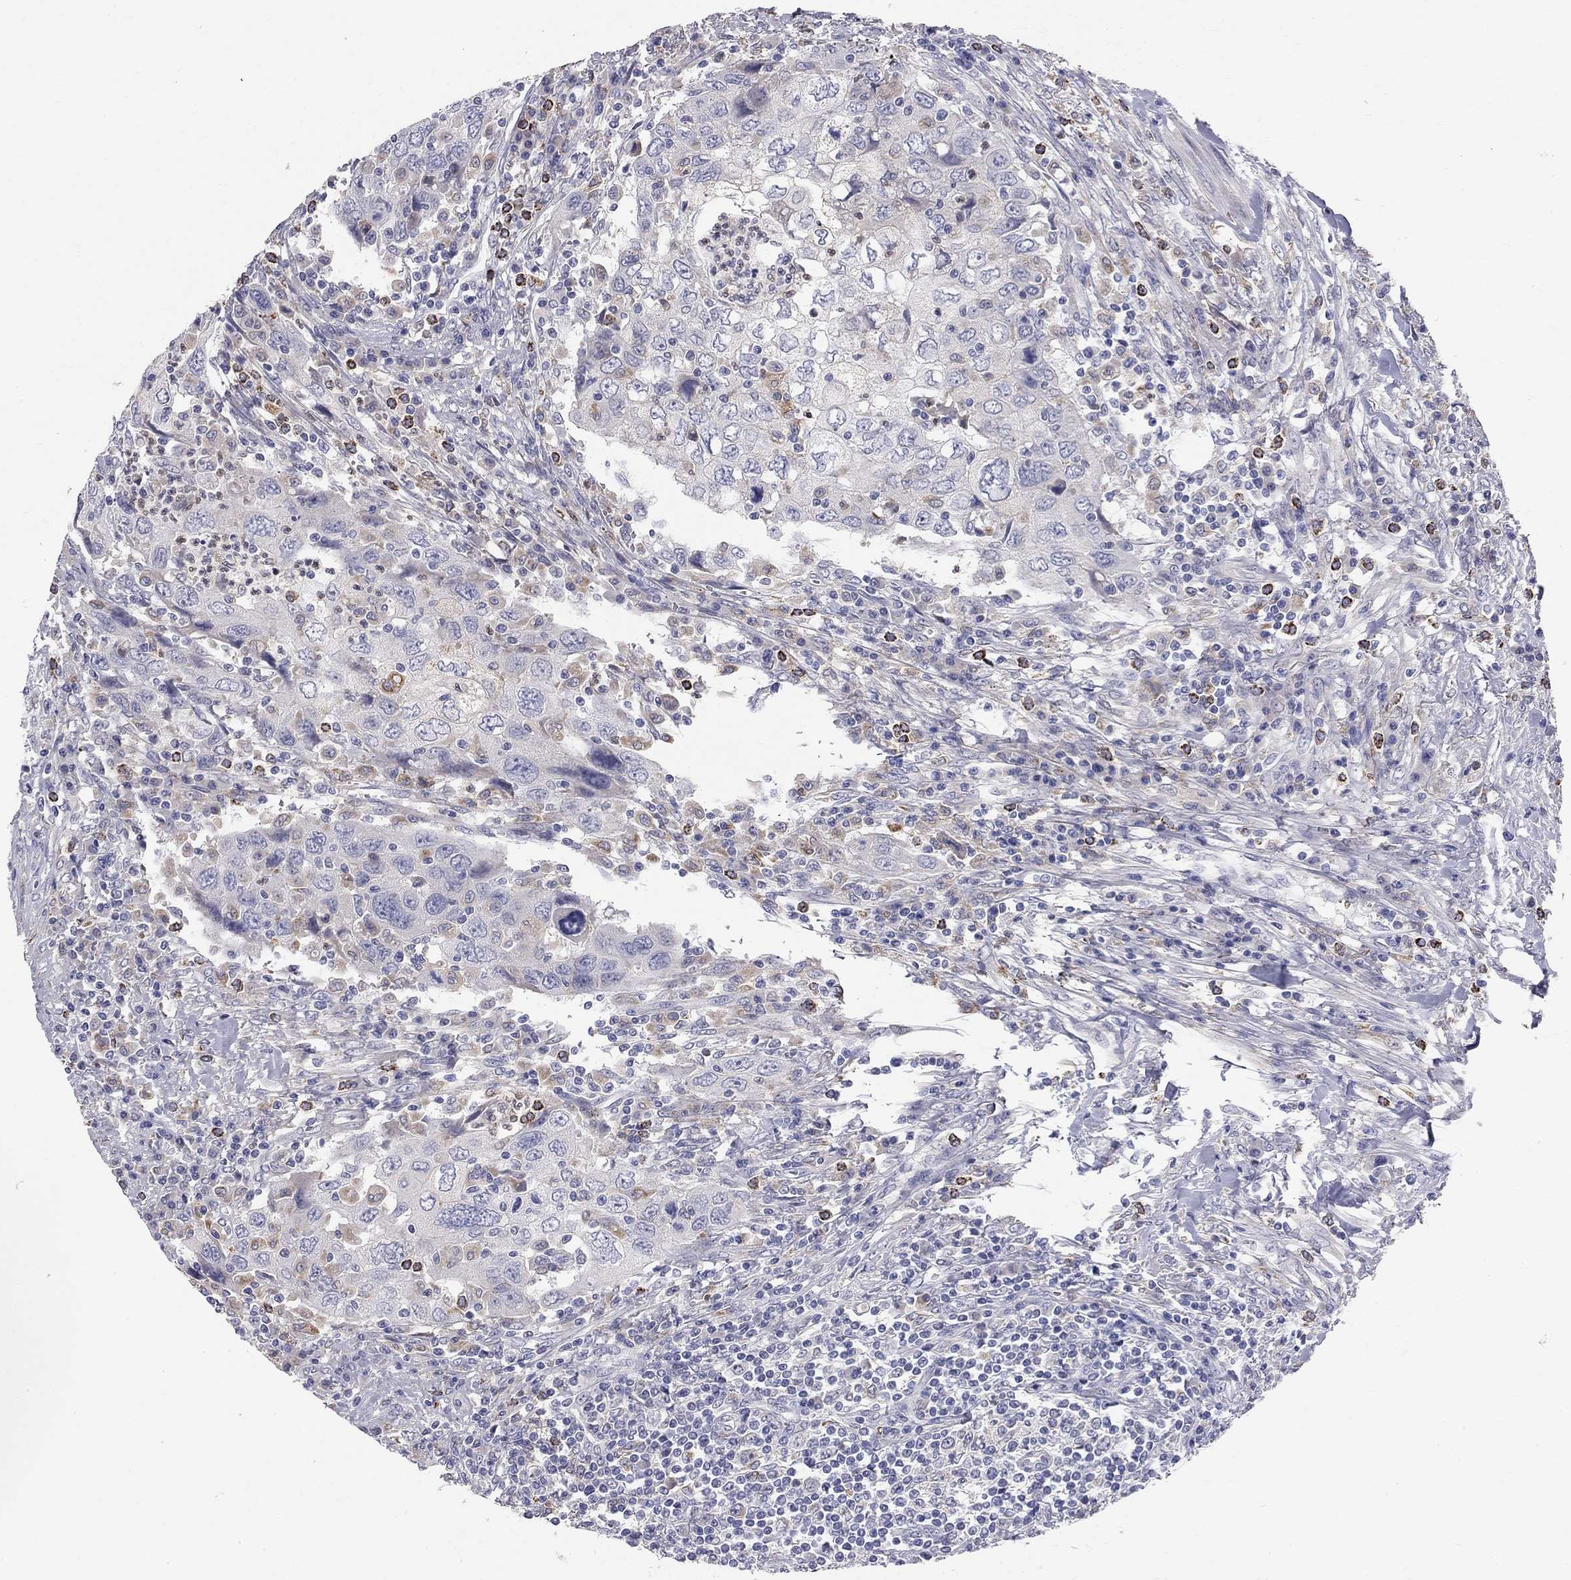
{"staining": {"intensity": "negative", "quantity": "none", "location": "none"}, "tissue": "urothelial cancer", "cell_type": "Tumor cells", "image_type": "cancer", "snomed": [{"axis": "morphology", "description": "Urothelial carcinoma, High grade"}, {"axis": "topography", "description": "Urinary bladder"}], "caption": "Immunohistochemistry of high-grade urothelial carcinoma displays no staining in tumor cells. The staining was performed using DAB to visualize the protein expression in brown, while the nuclei were stained in blue with hematoxylin (Magnification: 20x).", "gene": "ACSL1", "patient": {"sex": "male", "age": 76}}